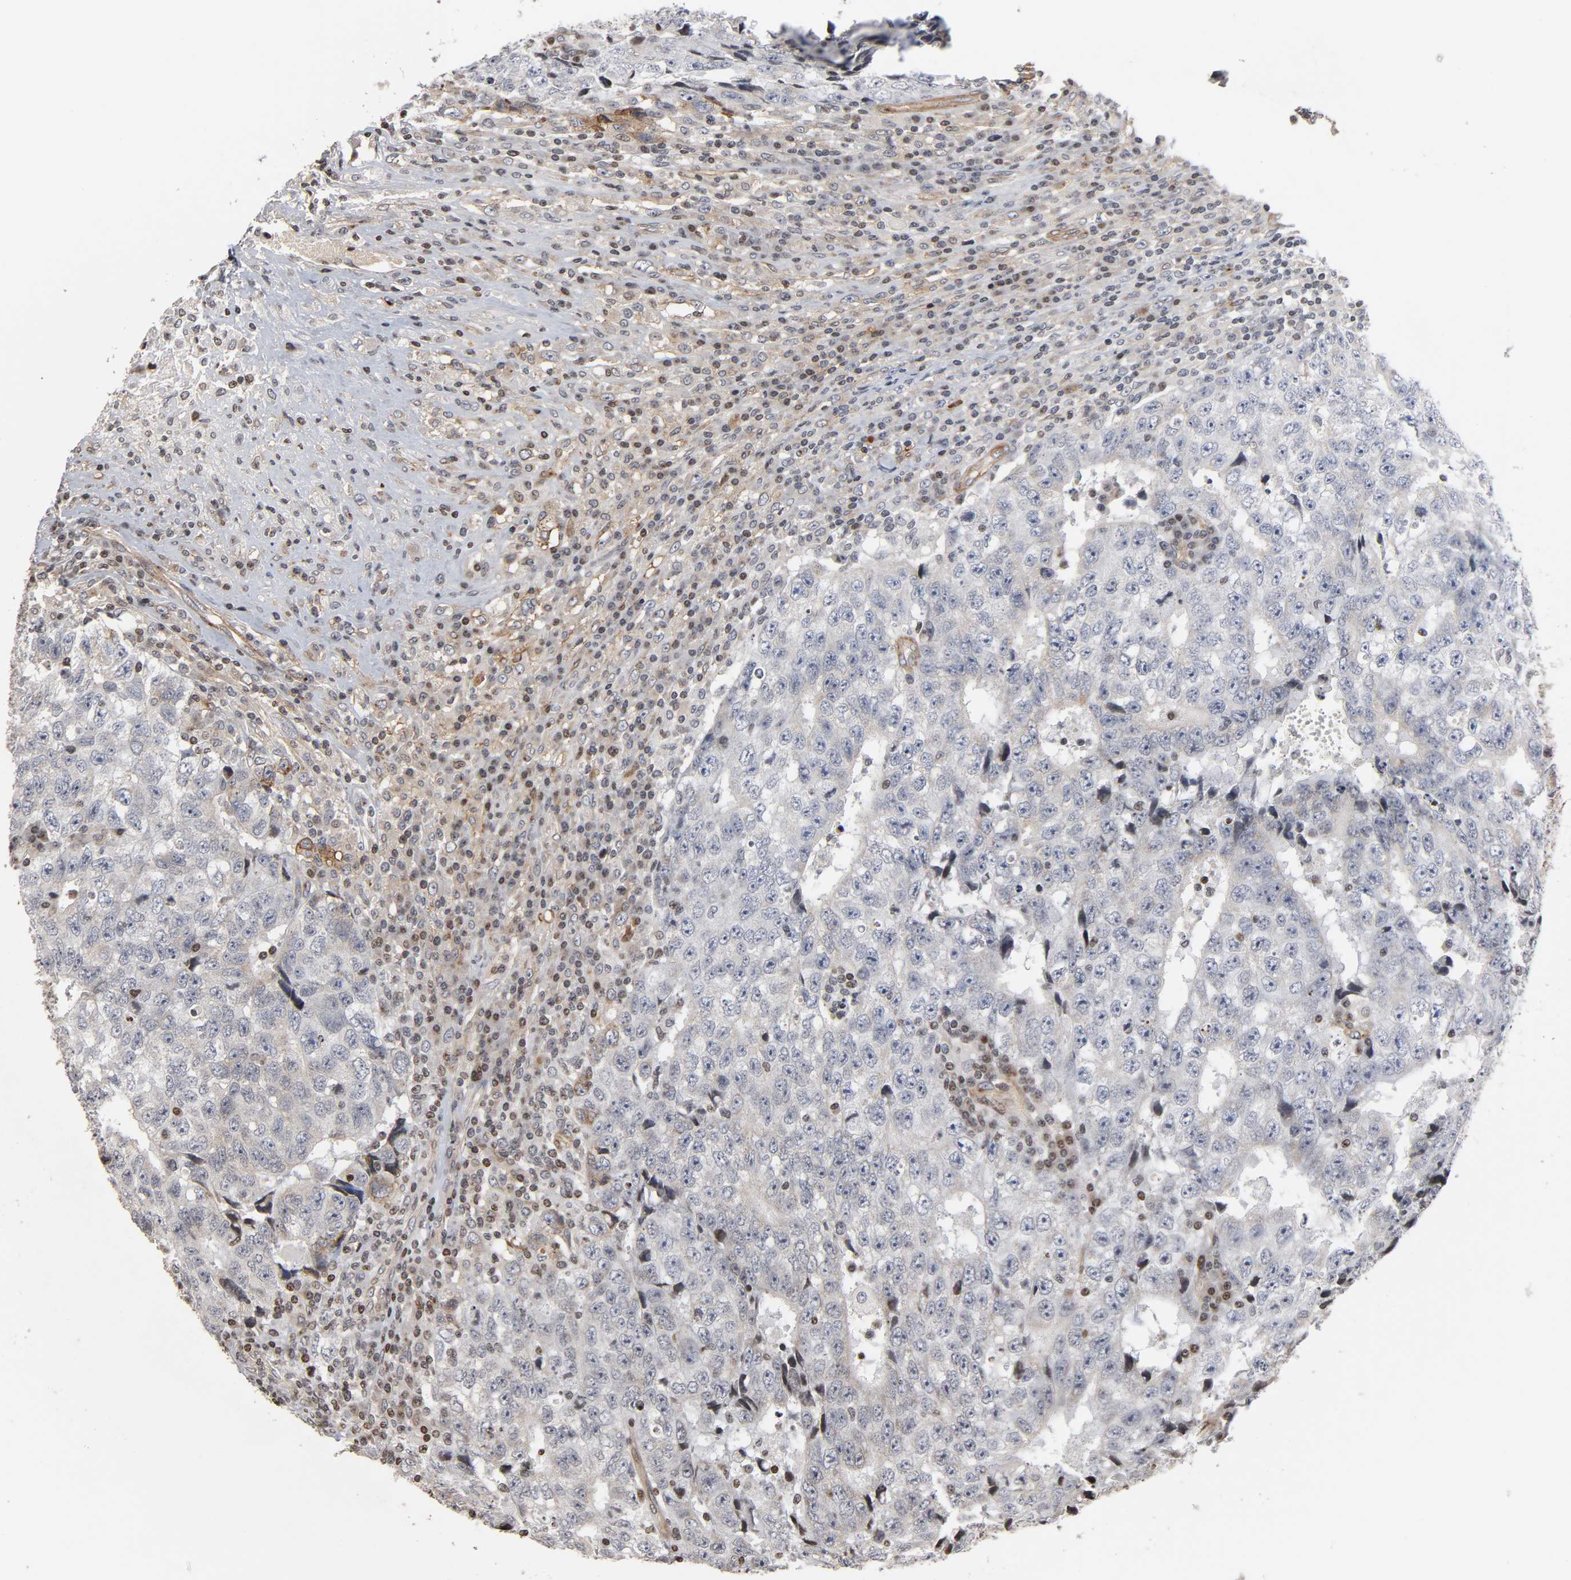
{"staining": {"intensity": "negative", "quantity": "none", "location": "none"}, "tissue": "testis cancer", "cell_type": "Tumor cells", "image_type": "cancer", "snomed": [{"axis": "morphology", "description": "Necrosis, NOS"}, {"axis": "morphology", "description": "Carcinoma, Embryonal, NOS"}, {"axis": "topography", "description": "Testis"}], "caption": "DAB (3,3'-diaminobenzidine) immunohistochemical staining of embryonal carcinoma (testis) demonstrates no significant expression in tumor cells. (DAB (3,3'-diaminobenzidine) immunohistochemistry (IHC), high magnification).", "gene": "ITGAV", "patient": {"sex": "male", "age": 19}}